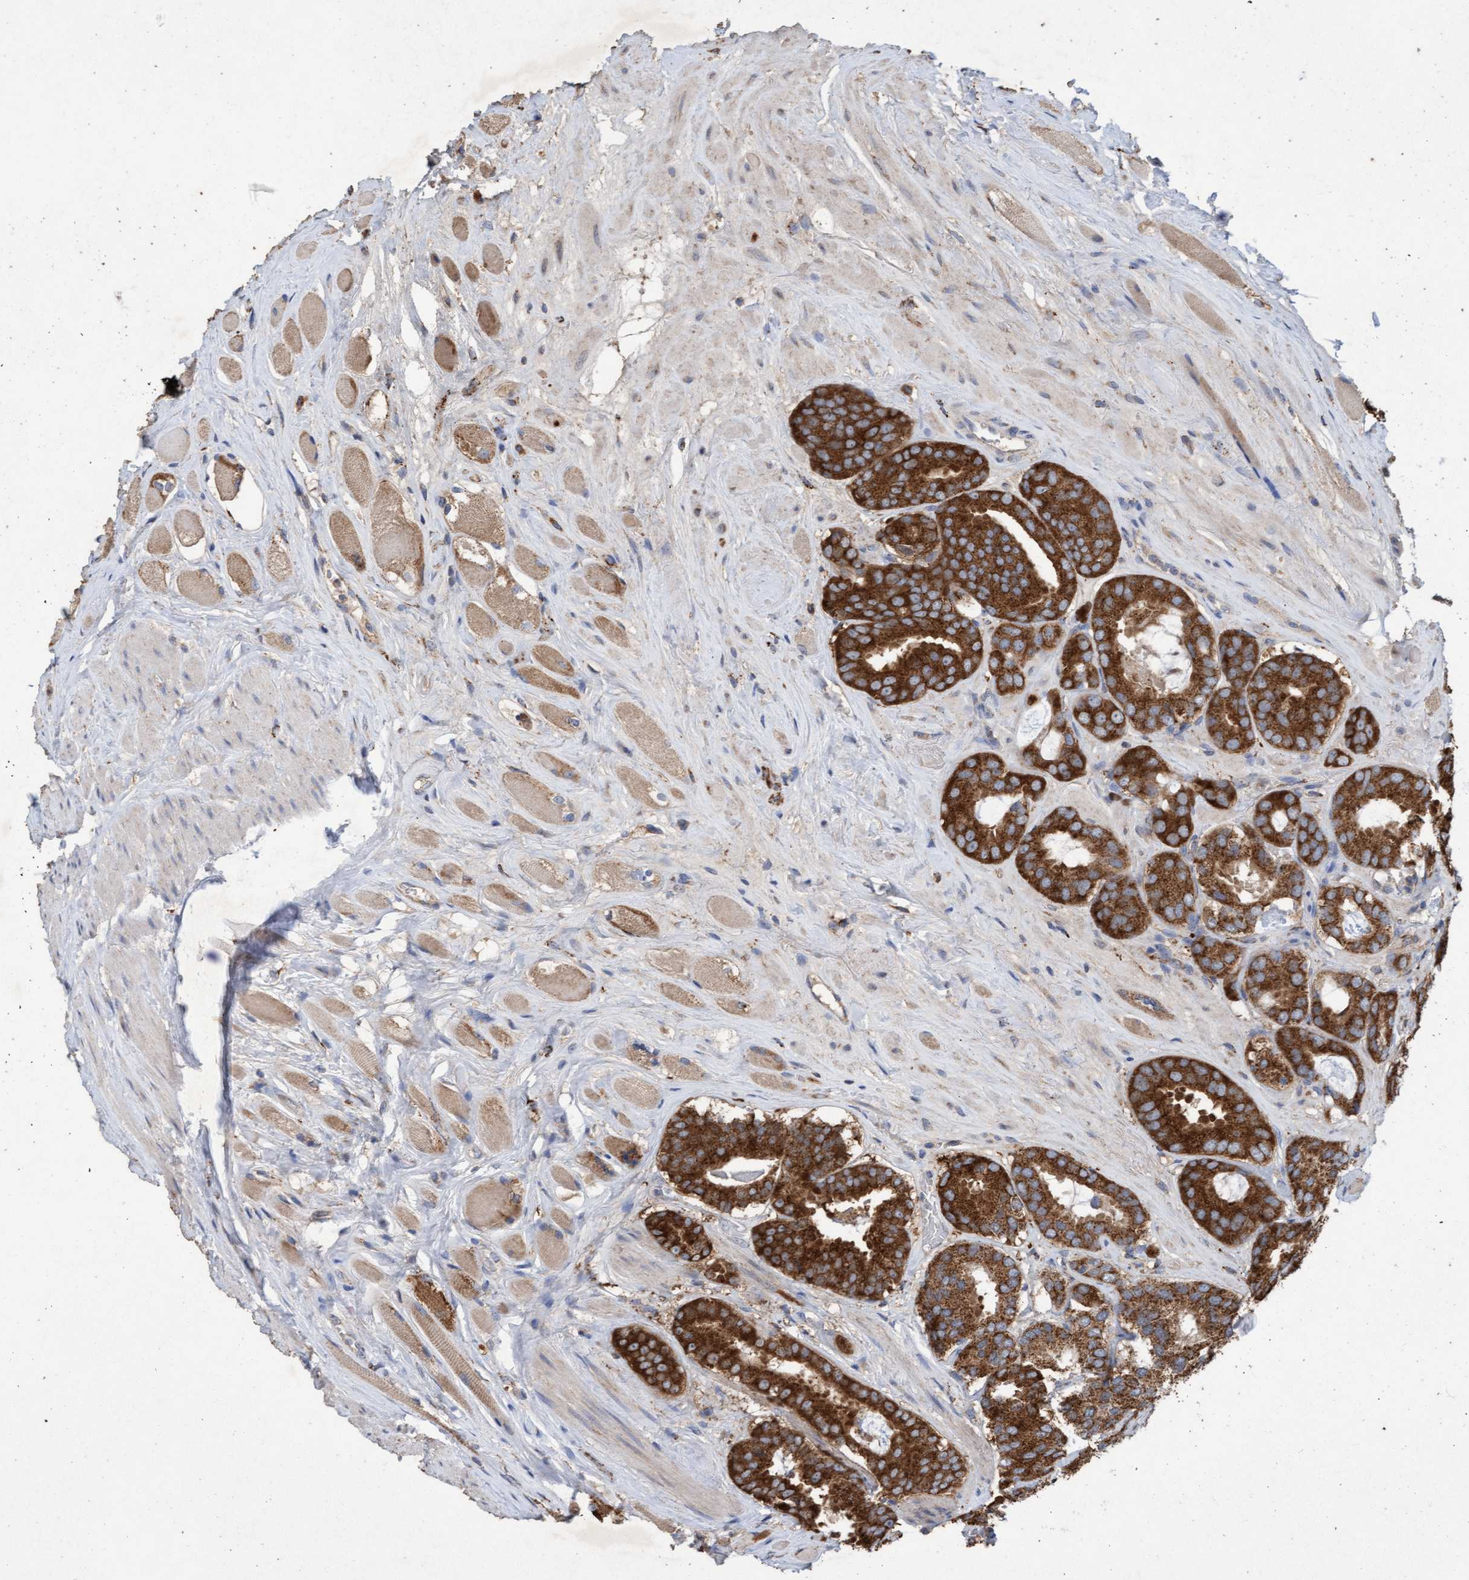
{"staining": {"intensity": "strong", "quantity": ">75%", "location": "cytoplasmic/membranous"}, "tissue": "prostate cancer", "cell_type": "Tumor cells", "image_type": "cancer", "snomed": [{"axis": "morphology", "description": "Adenocarcinoma, Low grade"}, {"axis": "topography", "description": "Prostate"}], "caption": "This histopathology image displays immunohistochemistry staining of human adenocarcinoma (low-grade) (prostate), with high strong cytoplasmic/membranous expression in about >75% of tumor cells.", "gene": "ATPAF2", "patient": {"sex": "male", "age": 69}}